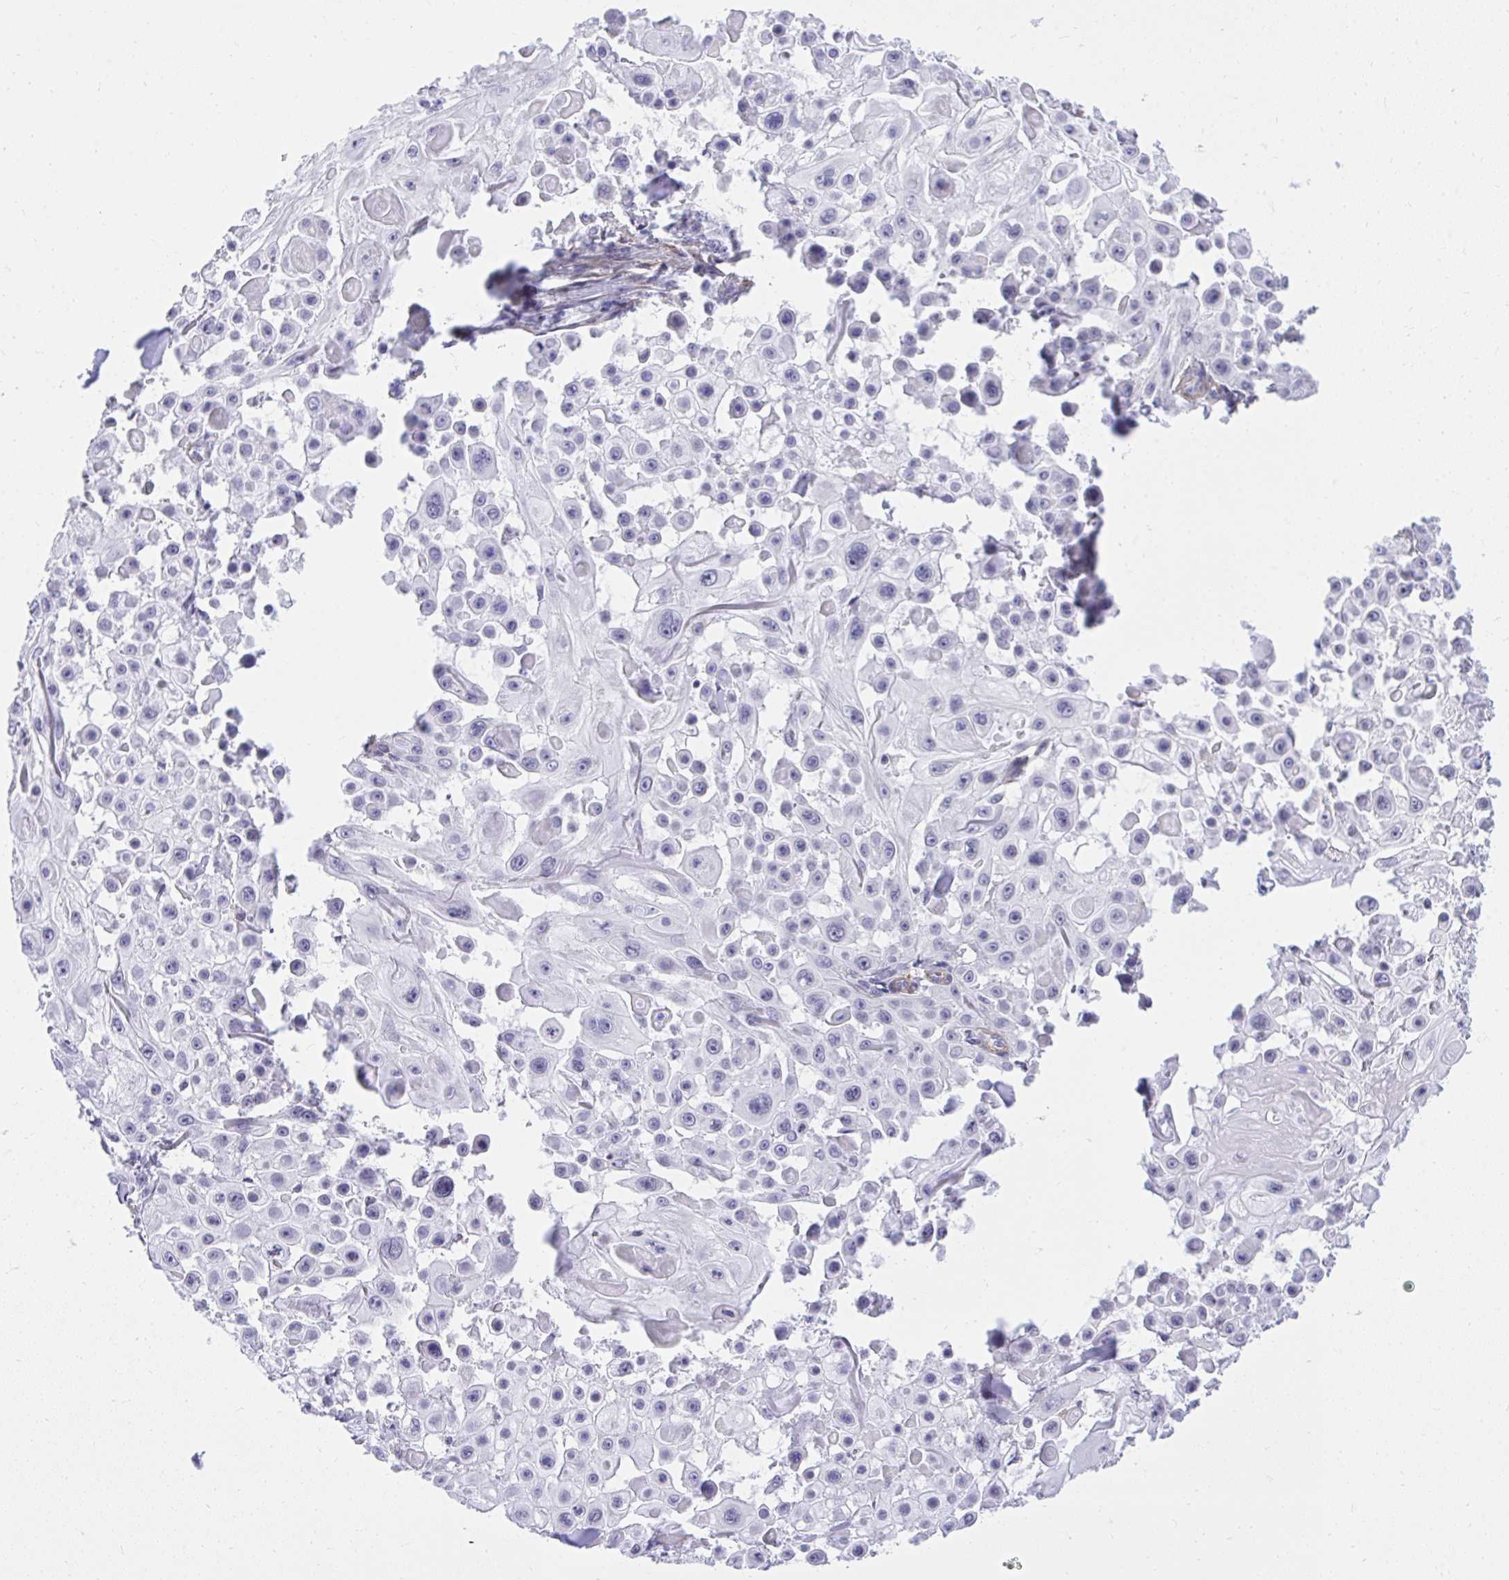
{"staining": {"intensity": "negative", "quantity": "none", "location": "none"}, "tissue": "skin cancer", "cell_type": "Tumor cells", "image_type": "cancer", "snomed": [{"axis": "morphology", "description": "Squamous cell carcinoma, NOS"}, {"axis": "topography", "description": "Skin"}], "caption": "Immunohistochemistry of human squamous cell carcinoma (skin) shows no positivity in tumor cells.", "gene": "KCNN4", "patient": {"sex": "male", "age": 91}}